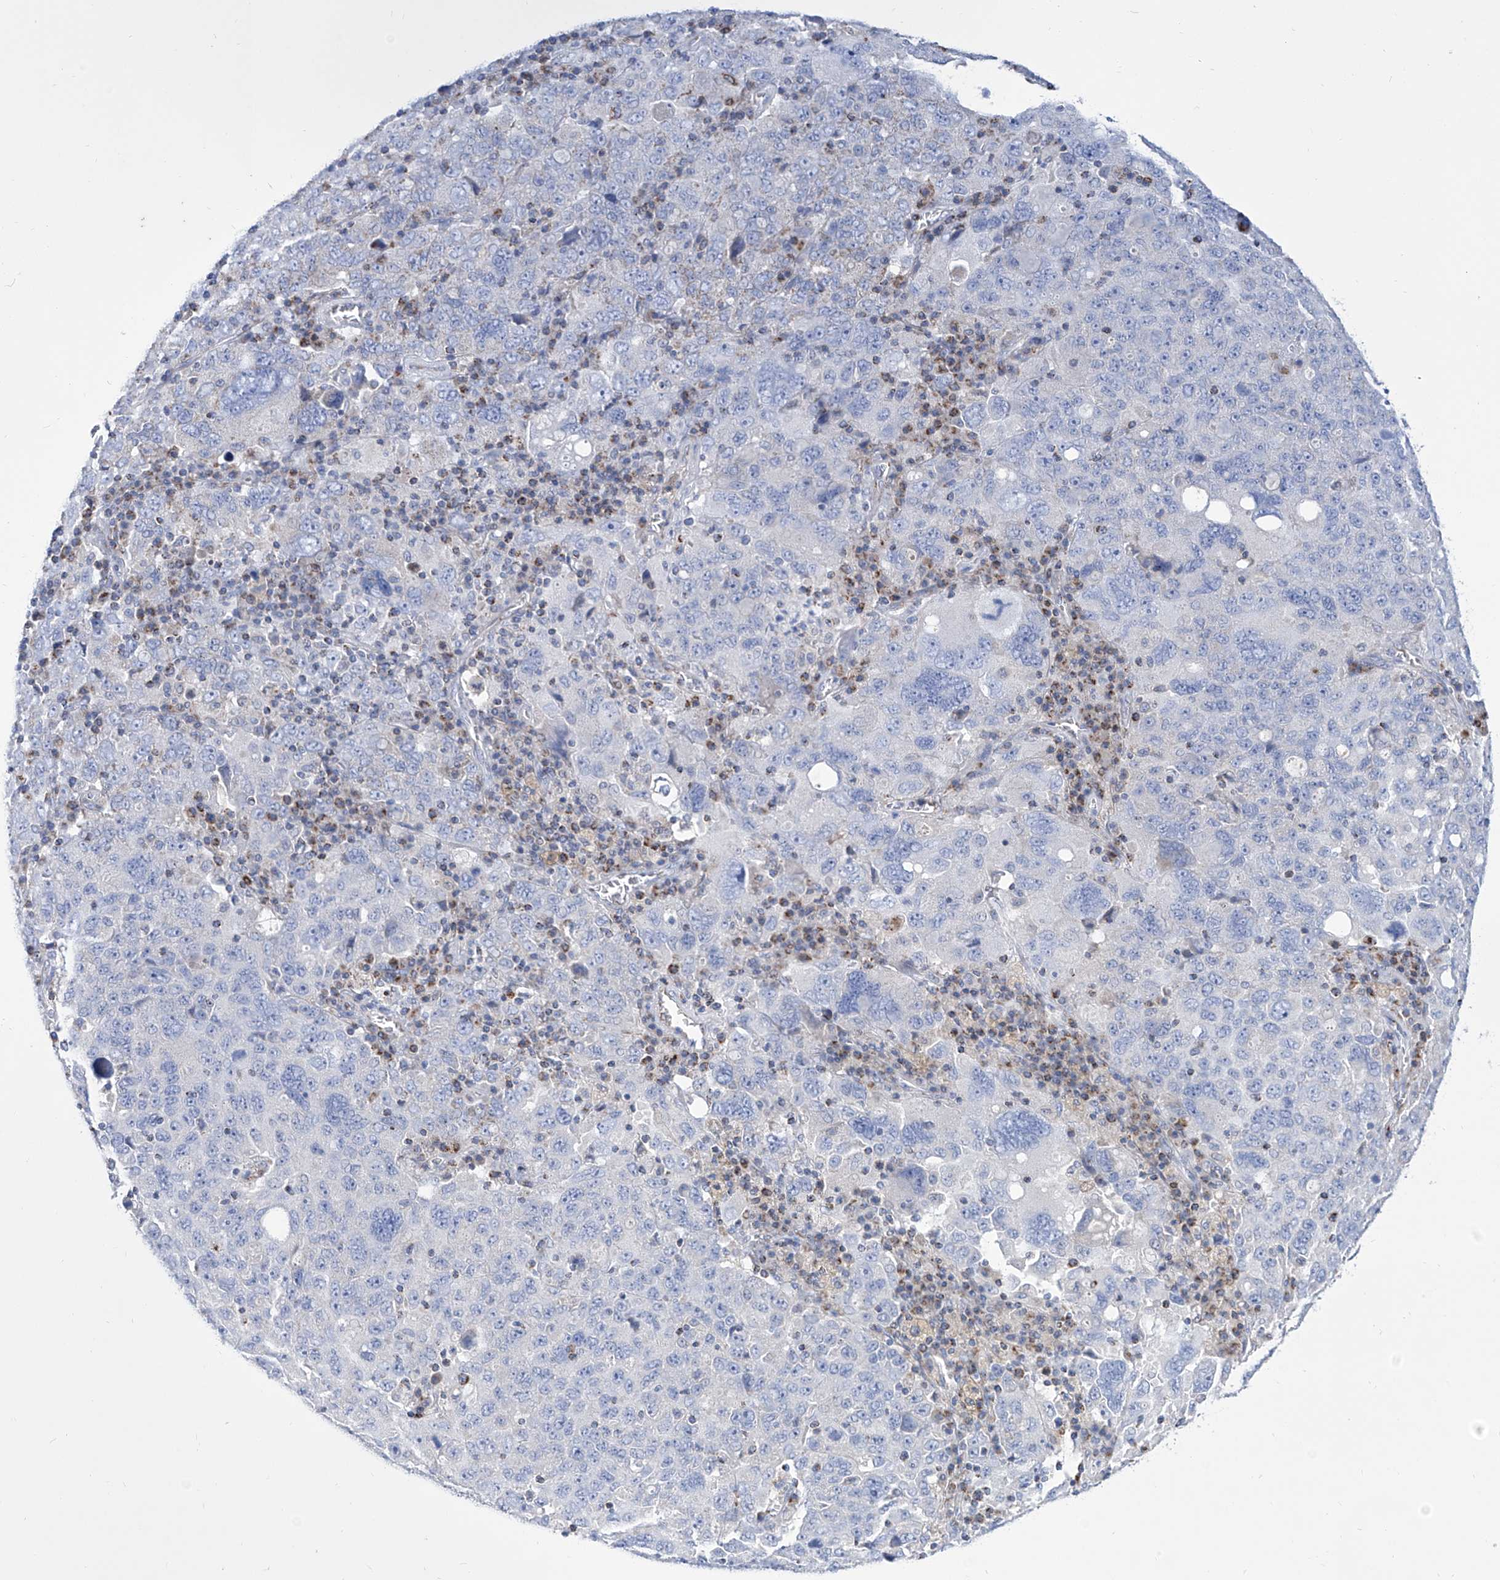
{"staining": {"intensity": "negative", "quantity": "none", "location": "none"}, "tissue": "ovarian cancer", "cell_type": "Tumor cells", "image_type": "cancer", "snomed": [{"axis": "morphology", "description": "Carcinoma, endometroid"}, {"axis": "topography", "description": "Ovary"}], "caption": "This photomicrograph is of ovarian cancer (endometroid carcinoma) stained with IHC to label a protein in brown with the nuclei are counter-stained blue. There is no expression in tumor cells.", "gene": "SRBD1", "patient": {"sex": "female", "age": 62}}